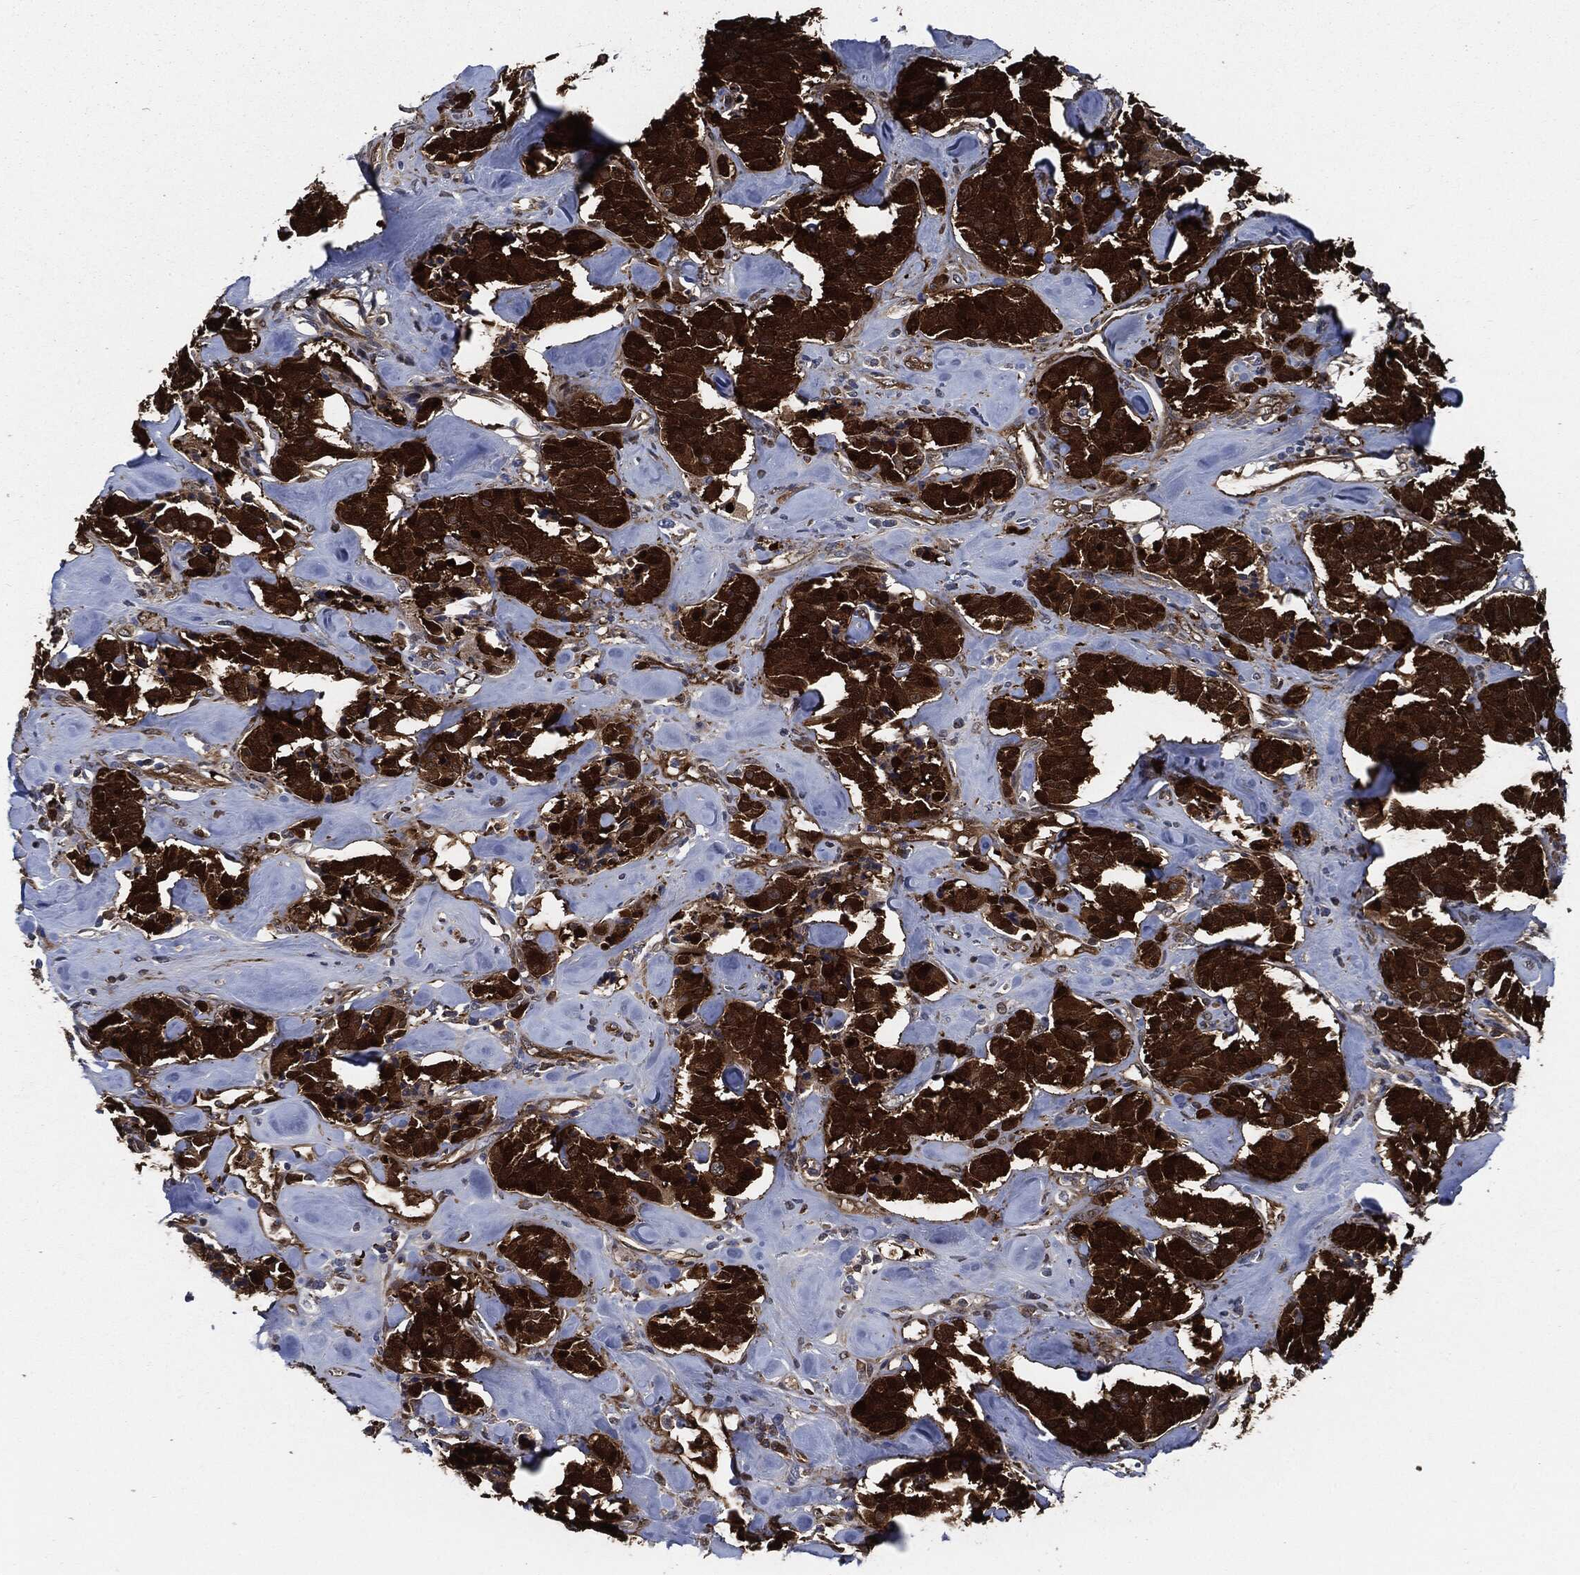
{"staining": {"intensity": "strong", "quantity": ">75%", "location": "cytoplasmic/membranous"}, "tissue": "carcinoid", "cell_type": "Tumor cells", "image_type": "cancer", "snomed": [{"axis": "morphology", "description": "Carcinoid, malignant, NOS"}, {"axis": "topography", "description": "Pancreas"}], "caption": "Immunohistochemical staining of malignant carcinoid shows high levels of strong cytoplasmic/membranous expression in about >75% of tumor cells.", "gene": "PRDX2", "patient": {"sex": "male", "age": 41}}